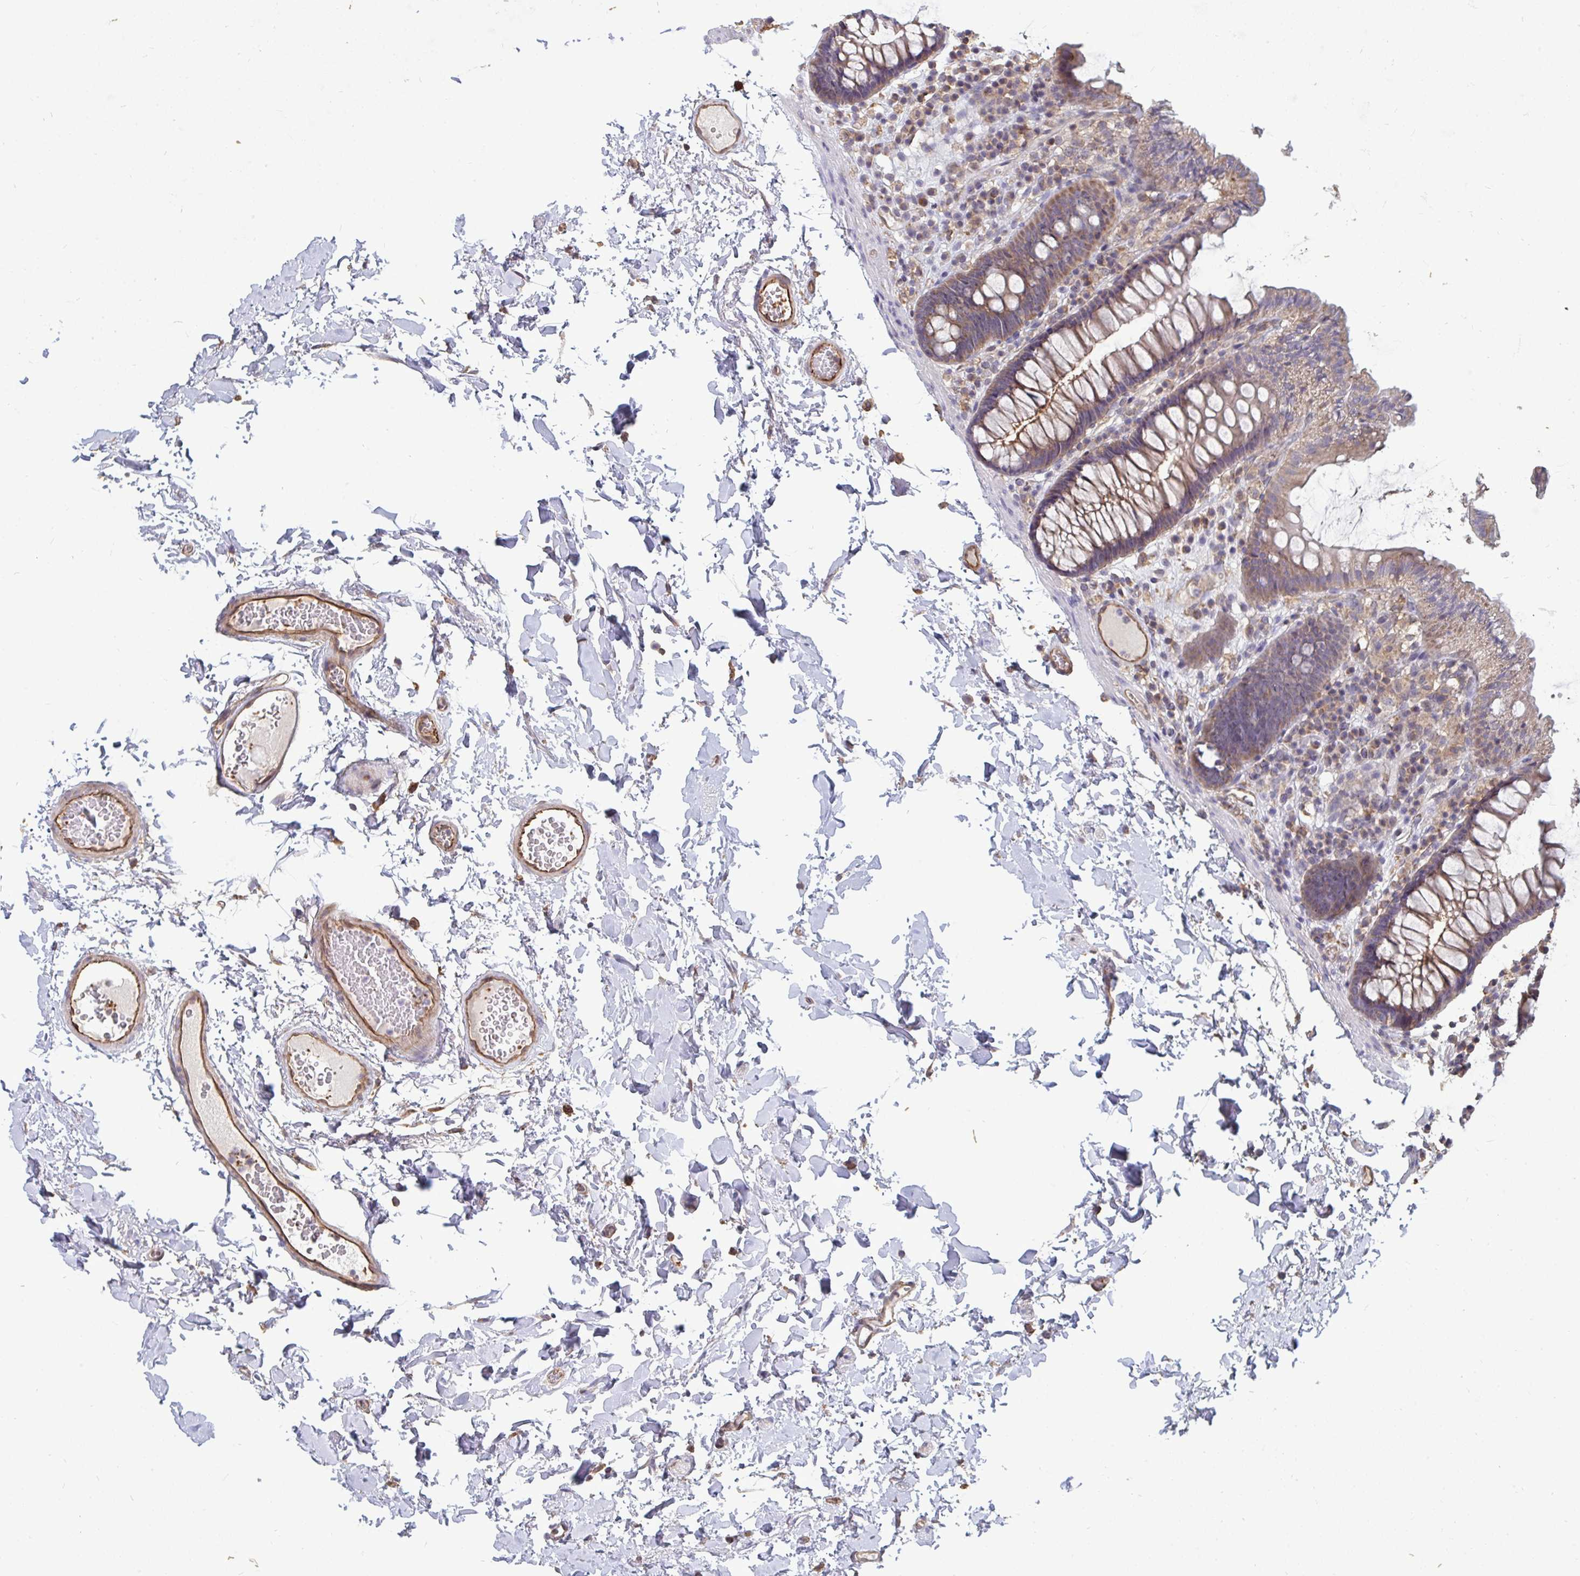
{"staining": {"intensity": "moderate", "quantity": "25%-75%", "location": "cytoplasmic/membranous"}, "tissue": "colon", "cell_type": "Endothelial cells", "image_type": "normal", "snomed": [{"axis": "morphology", "description": "Normal tissue, NOS"}, {"axis": "topography", "description": "Colon"}, {"axis": "topography", "description": "Peripheral nerve tissue"}], "caption": "A micrograph of human colon stained for a protein displays moderate cytoplasmic/membranous brown staining in endothelial cells.", "gene": "ISCU", "patient": {"sex": "male", "age": 84}}